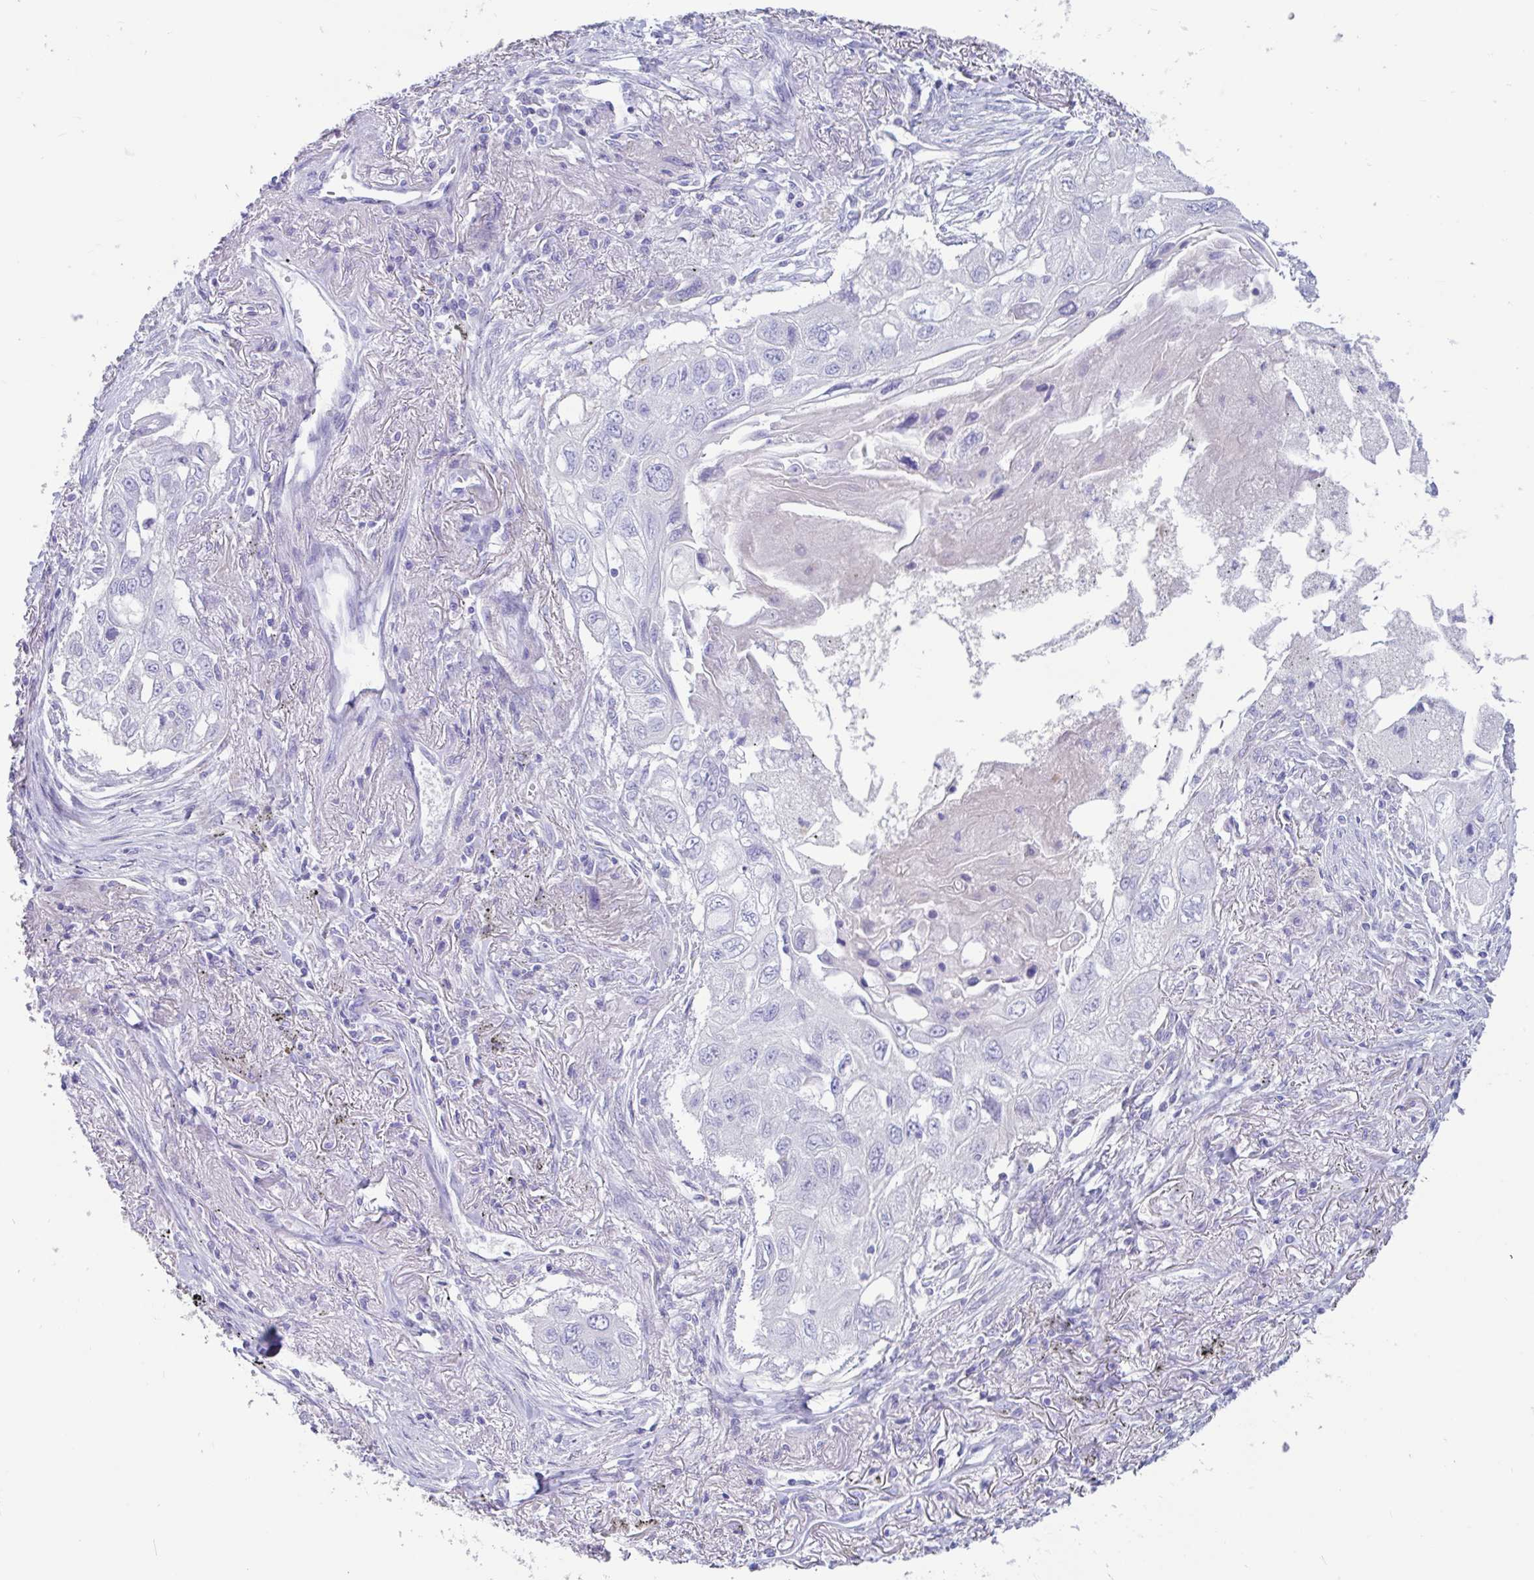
{"staining": {"intensity": "negative", "quantity": "none", "location": "none"}, "tissue": "lung cancer", "cell_type": "Tumor cells", "image_type": "cancer", "snomed": [{"axis": "morphology", "description": "Squamous cell carcinoma, NOS"}, {"axis": "topography", "description": "Lung"}], "caption": "High power microscopy photomicrograph of an immunohistochemistry photomicrograph of squamous cell carcinoma (lung), revealing no significant staining in tumor cells.", "gene": "TNNC1", "patient": {"sex": "male", "age": 75}}